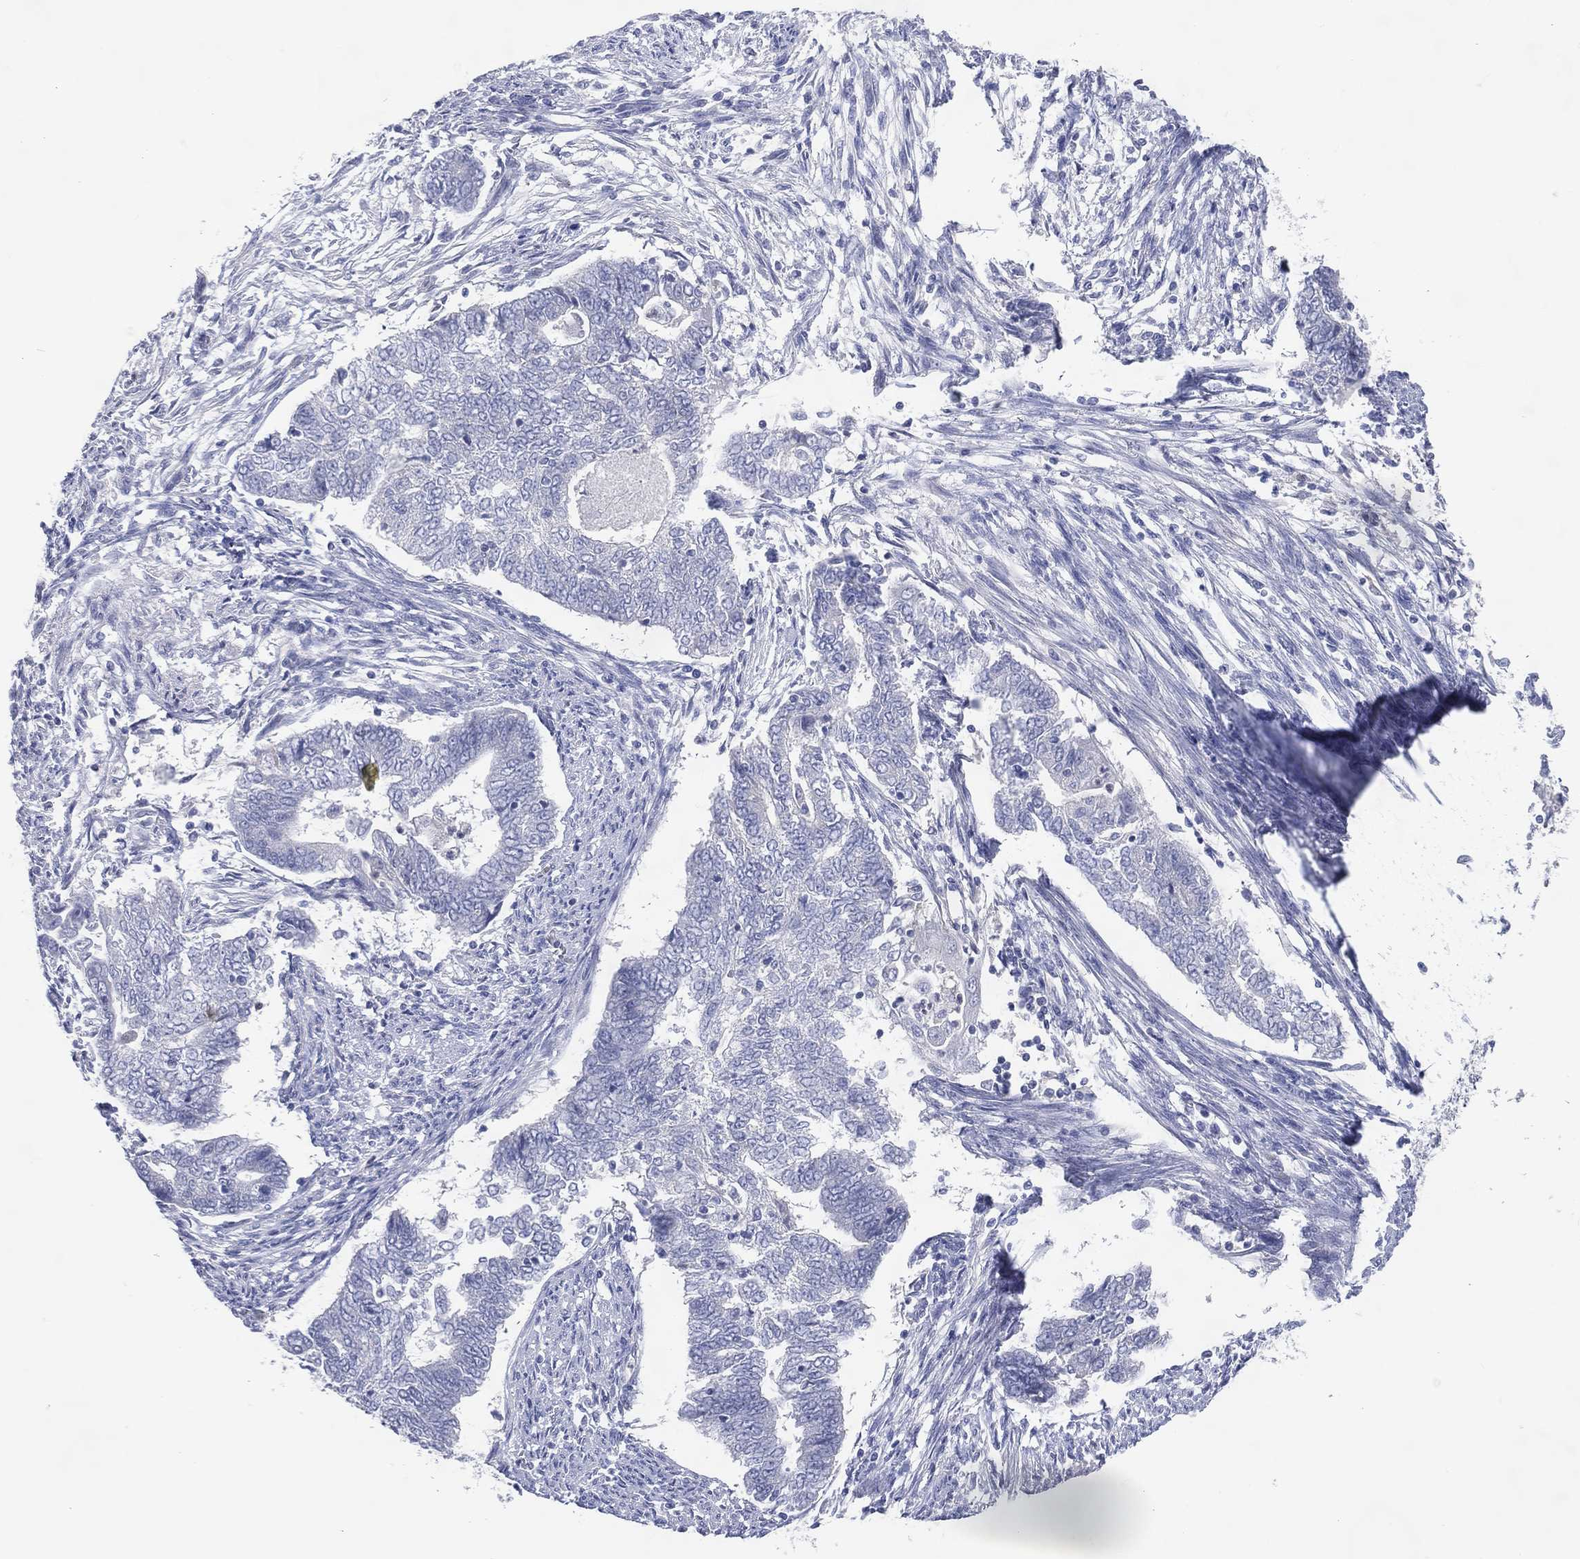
{"staining": {"intensity": "negative", "quantity": "none", "location": "none"}, "tissue": "endometrial cancer", "cell_type": "Tumor cells", "image_type": "cancer", "snomed": [{"axis": "morphology", "description": "Adenocarcinoma, NOS"}, {"axis": "topography", "description": "Endometrium"}], "caption": "The IHC photomicrograph has no significant expression in tumor cells of endometrial cancer tissue.", "gene": "DNAH7", "patient": {"sex": "female", "age": 65}}